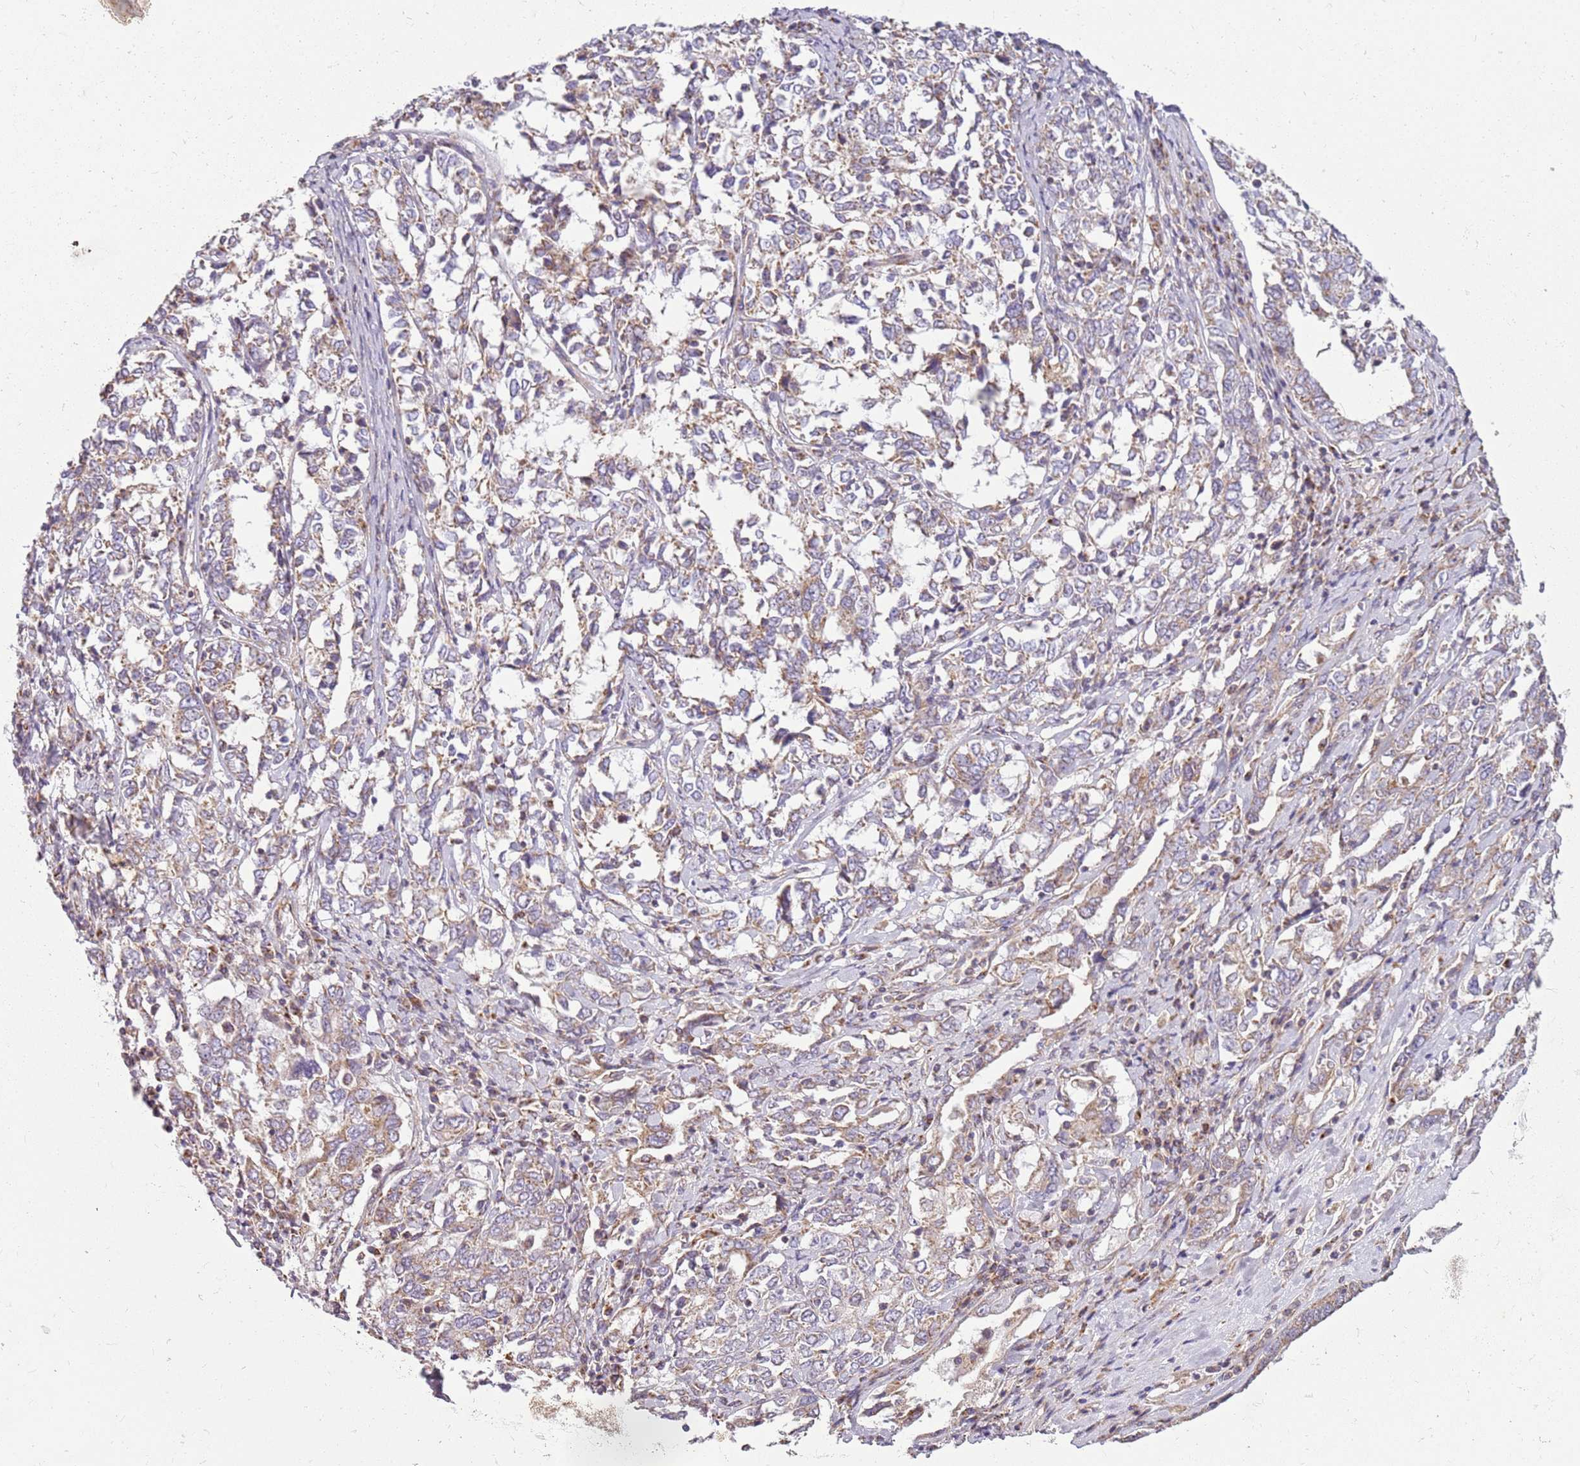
{"staining": {"intensity": "weak", "quantity": "25%-75%", "location": "cytoplasmic/membranous"}, "tissue": "ovarian cancer", "cell_type": "Tumor cells", "image_type": "cancer", "snomed": [{"axis": "morphology", "description": "Carcinoma, endometroid"}, {"axis": "topography", "description": "Ovary"}], "caption": "Immunohistochemical staining of ovarian cancer (endometroid carcinoma) displays low levels of weak cytoplasmic/membranous positivity in about 25%-75% of tumor cells.", "gene": "TMEM200C", "patient": {"sex": "female", "age": 62}}